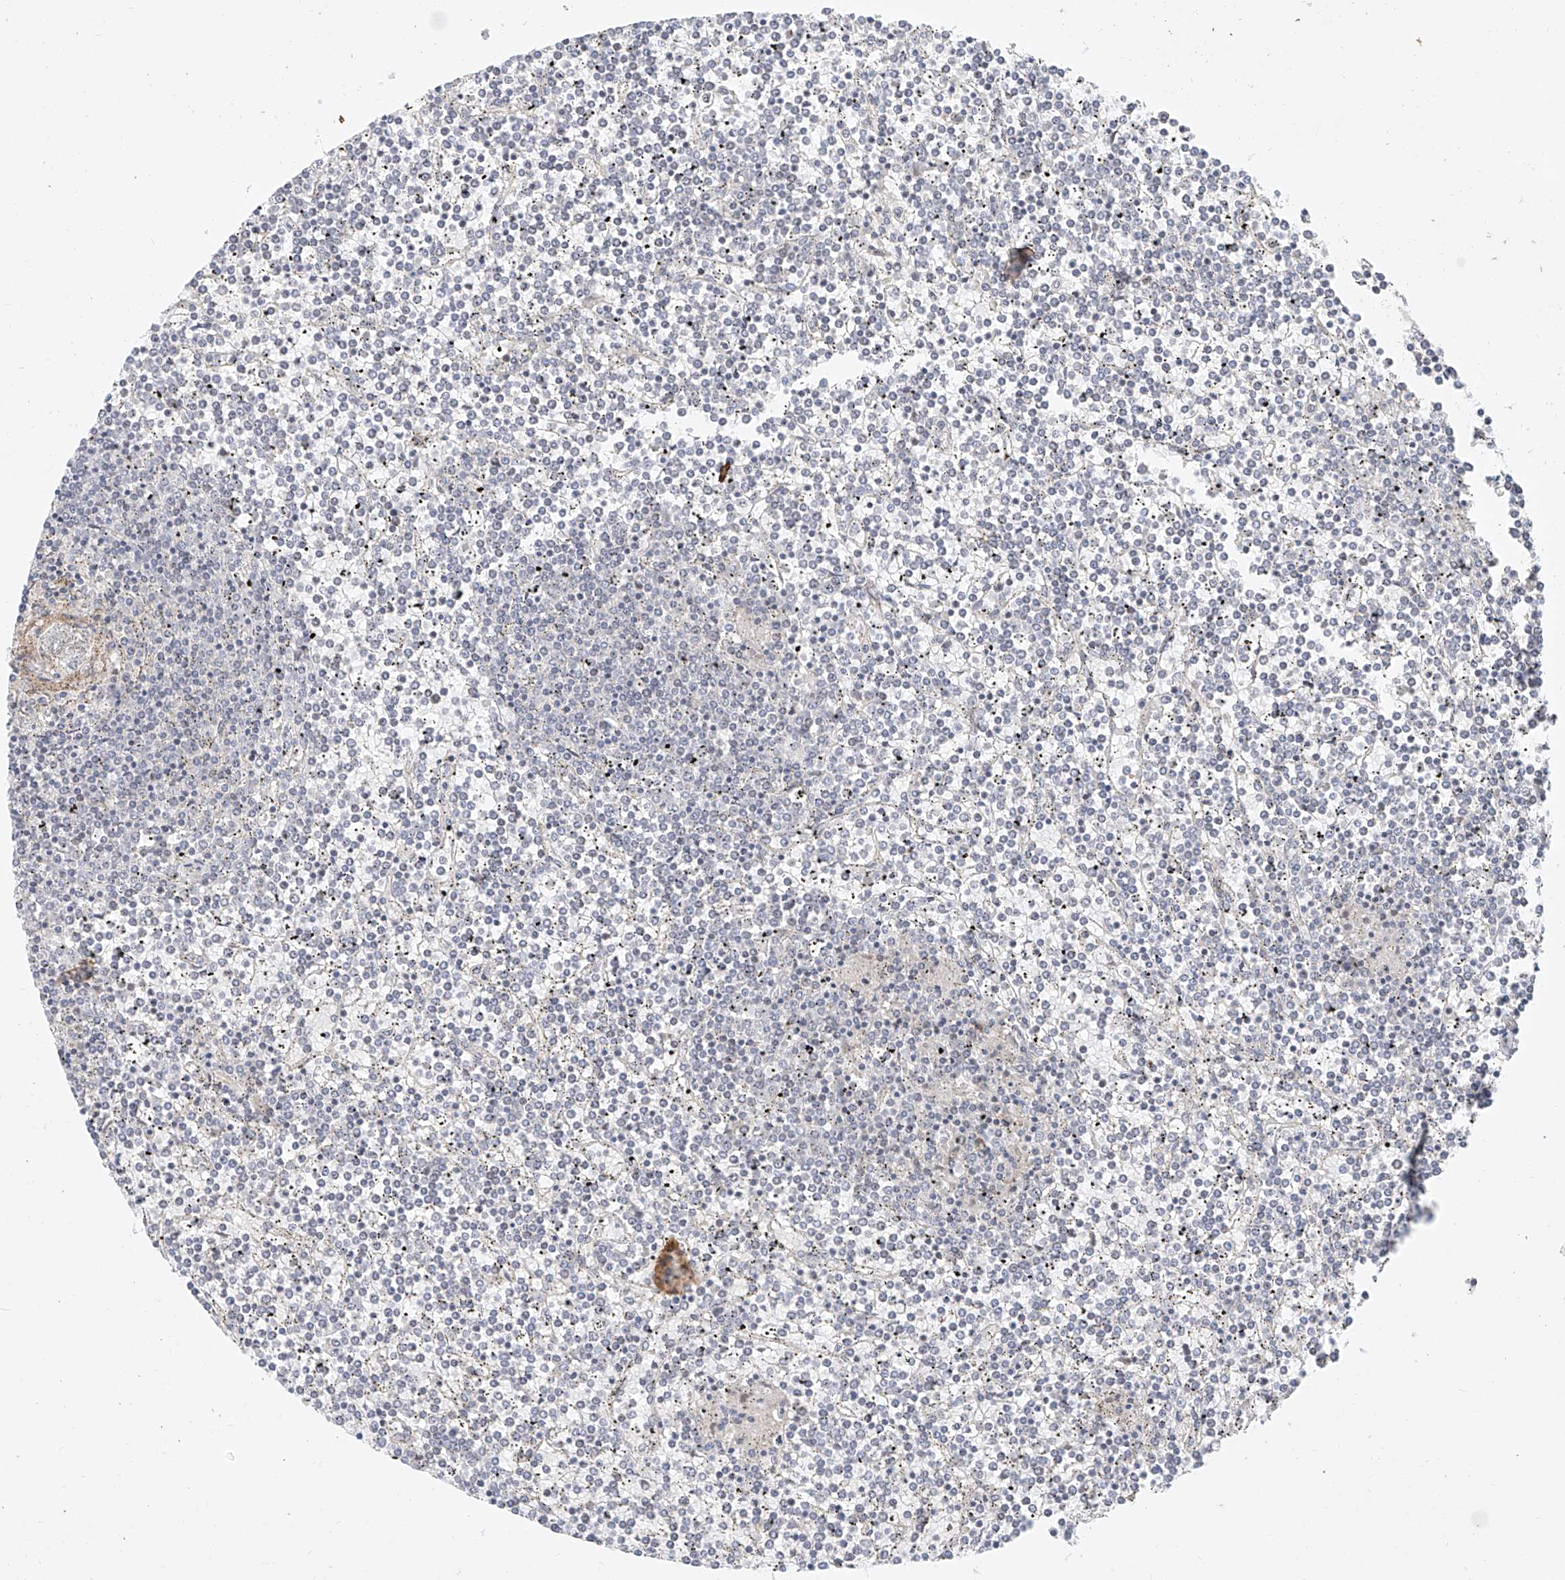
{"staining": {"intensity": "negative", "quantity": "none", "location": "none"}, "tissue": "lymphoma", "cell_type": "Tumor cells", "image_type": "cancer", "snomed": [{"axis": "morphology", "description": "Malignant lymphoma, non-Hodgkin's type, Low grade"}, {"axis": "topography", "description": "Spleen"}], "caption": "Malignant lymphoma, non-Hodgkin's type (low-grade) stained for a protein using immunohistochemistry shows no staining tumor cells.", "gene": "TASP1", "patient": {"sex": "female", "age": 19}}